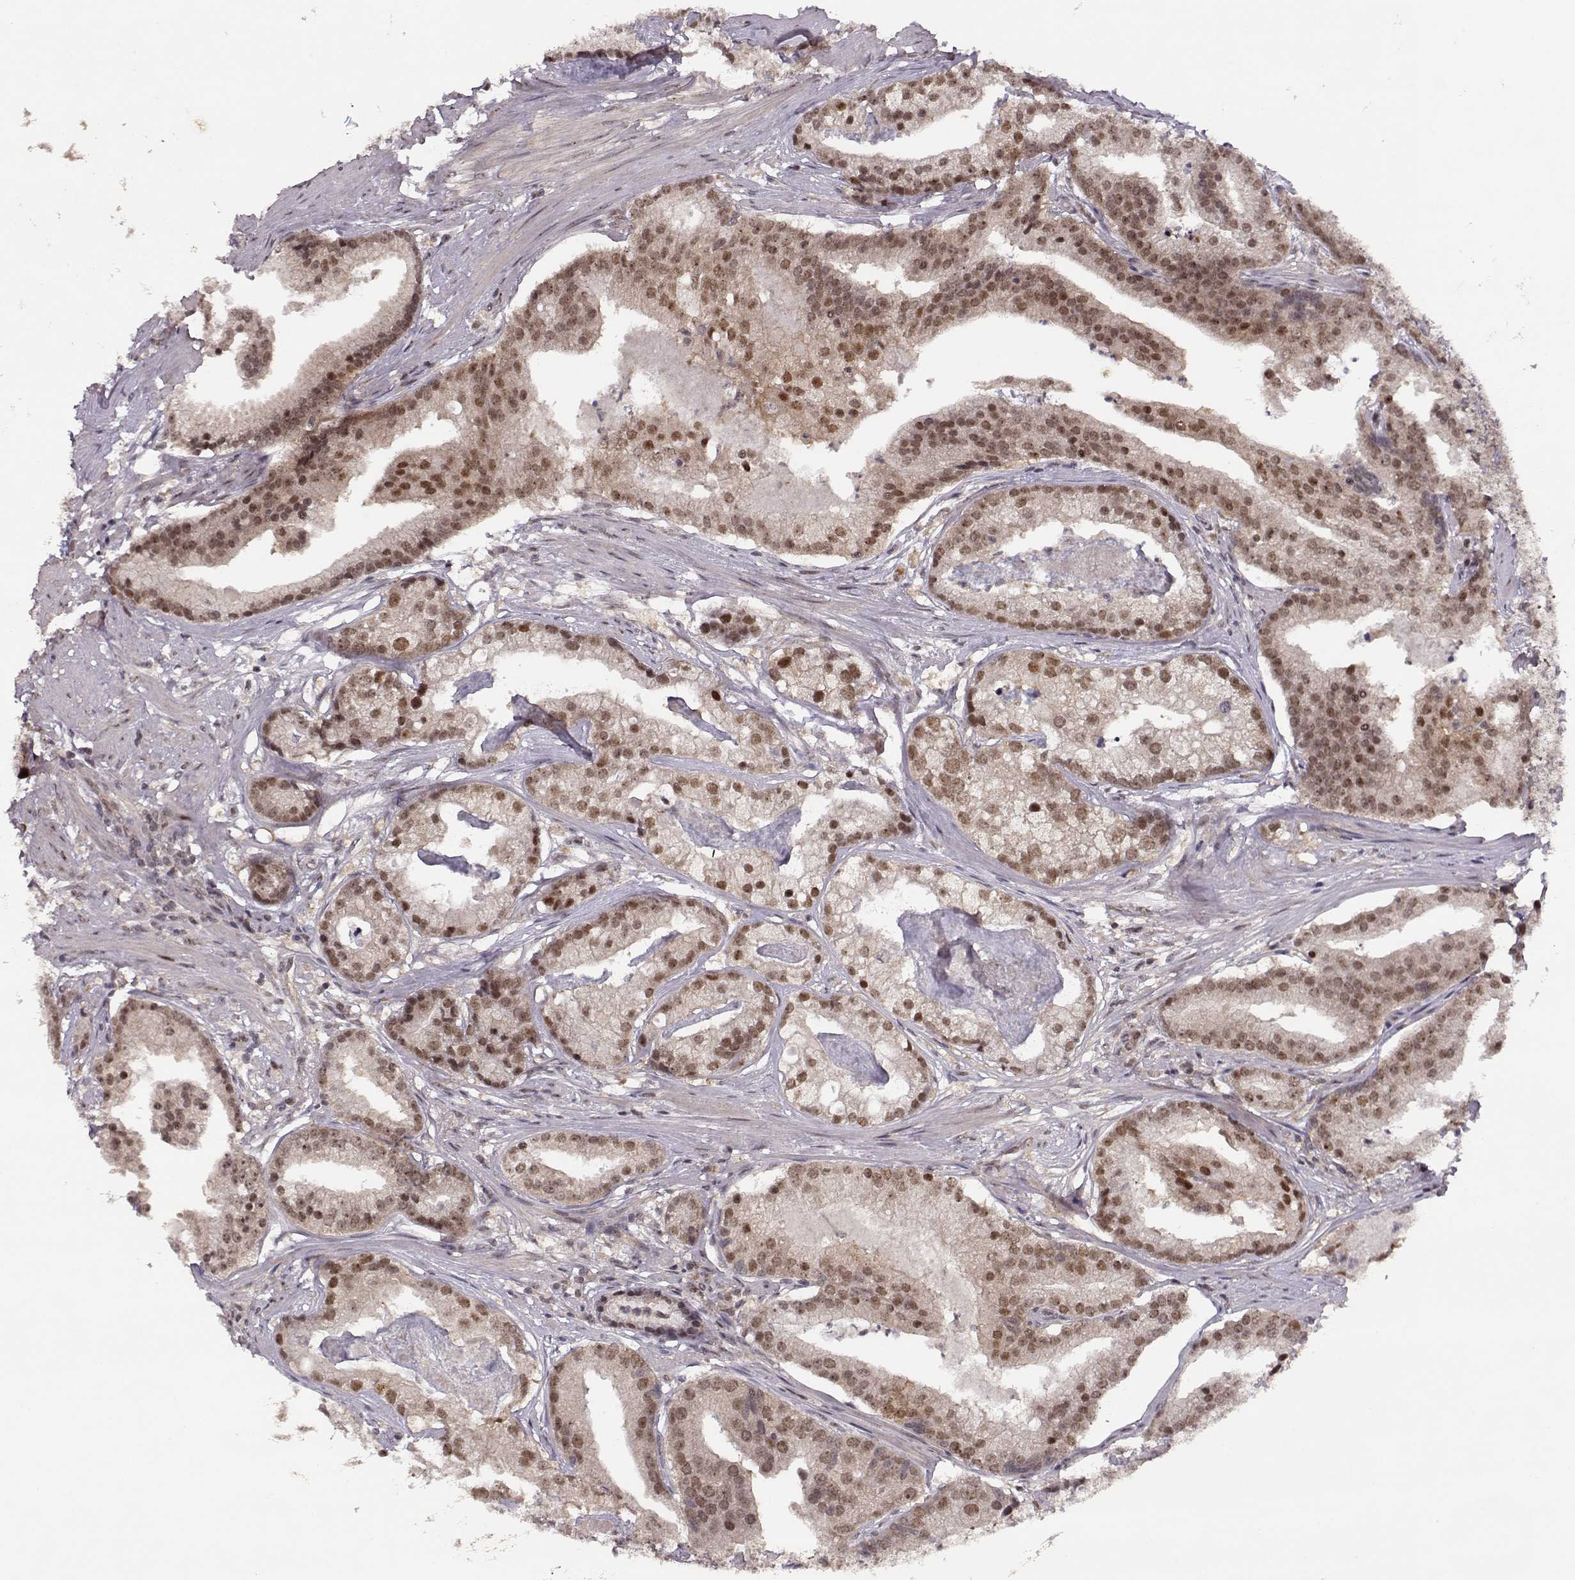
{"staining": {"intensity": "moderate", "quantity": ">75%", "location": "nuclear"}, "tissue": "prostate cancer", "cell_type": "Tumor cells", "image_type": "cancer", "snomed": [{"axis": "morphology", "description": "Adenocarcinoma, NOS"}, {"axis": "topography", "description": "Prostate and seminal vesicle, NOS"}, {"axis": "topography", "description": "Prostate"}], "caption": "Moderate nuclear staining is appreciated in about >75% of tumor cells in prostate adenocarcinoma.", "gene": "CSNK2A1", "patient": {"sex": "male", "age": 44}}